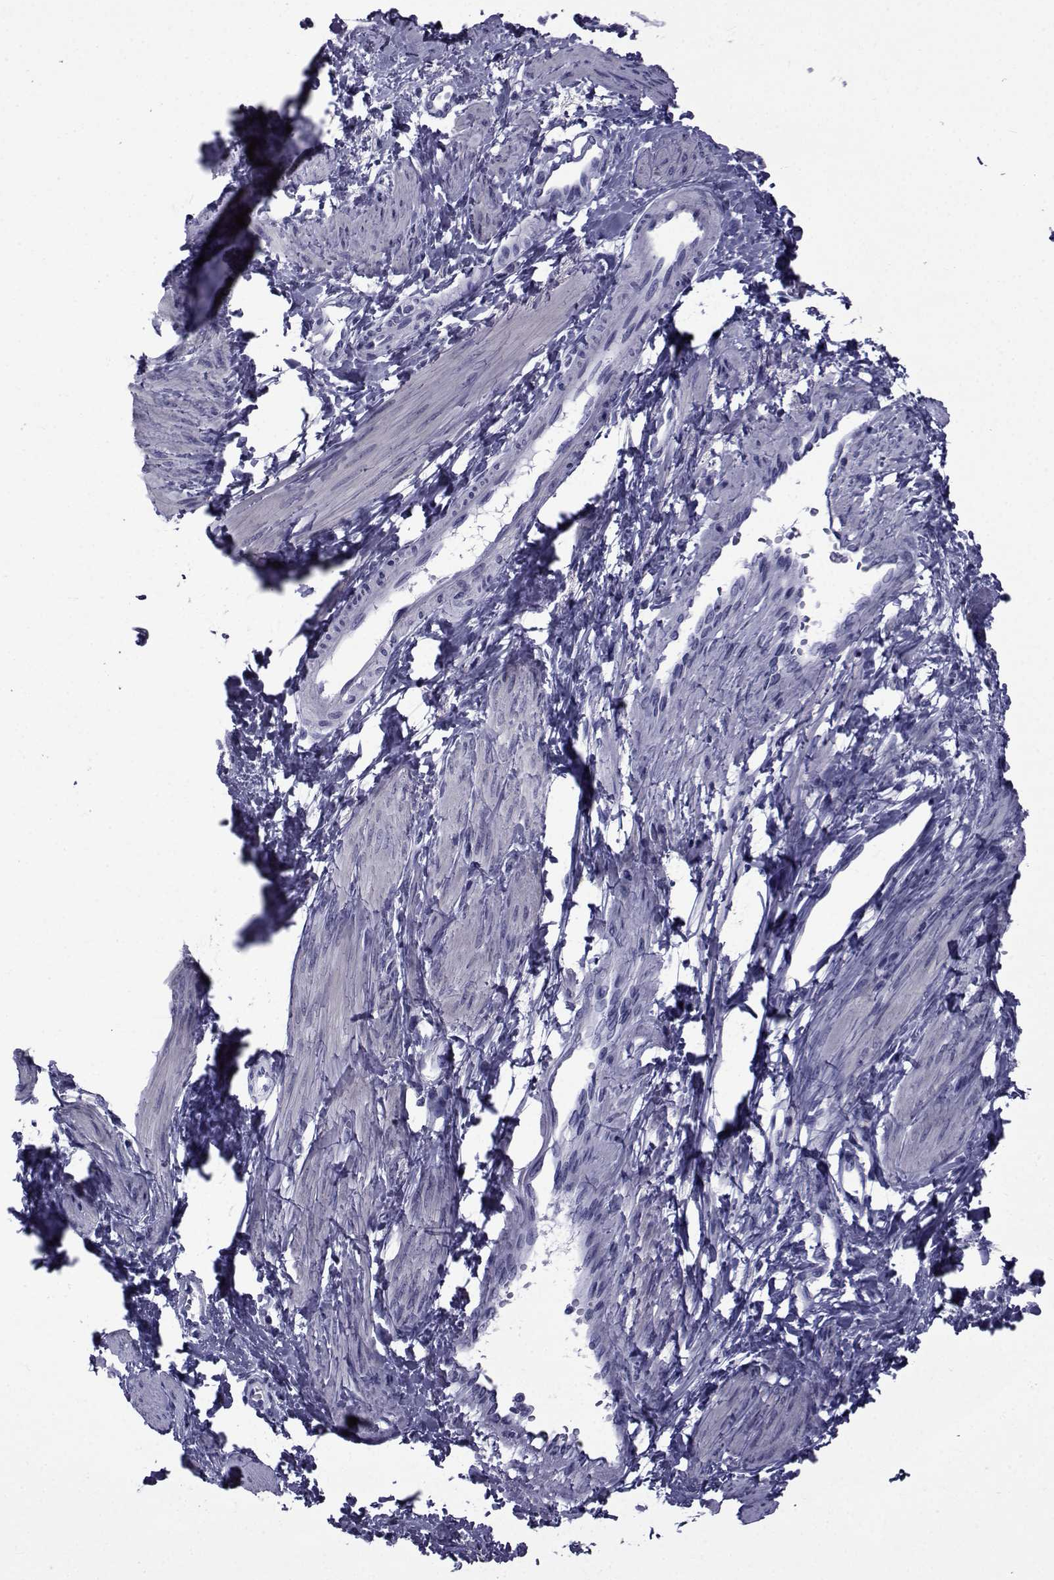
{"staining": {"intensity": "negative", "quantity": "none", "location": "none"}, "tissue": "smooth muscle", "cell_type": "Smooth muscle cells", "image_type": "normal", "snomed": [{"axis": "morphology", "description": "Normal tissue, NOS"}, {"axis": "topography", "description": "Smooth muscle"}, {"axis": "topography", "description": "Uterus"}], "caption": "Human smooth muscle stained for a protein using immunohistochemistry (IHC) displays no positivity in smooth muscle cells.", "gene": "PDE6G", "patient": {"sex": "female", "age": 39}}